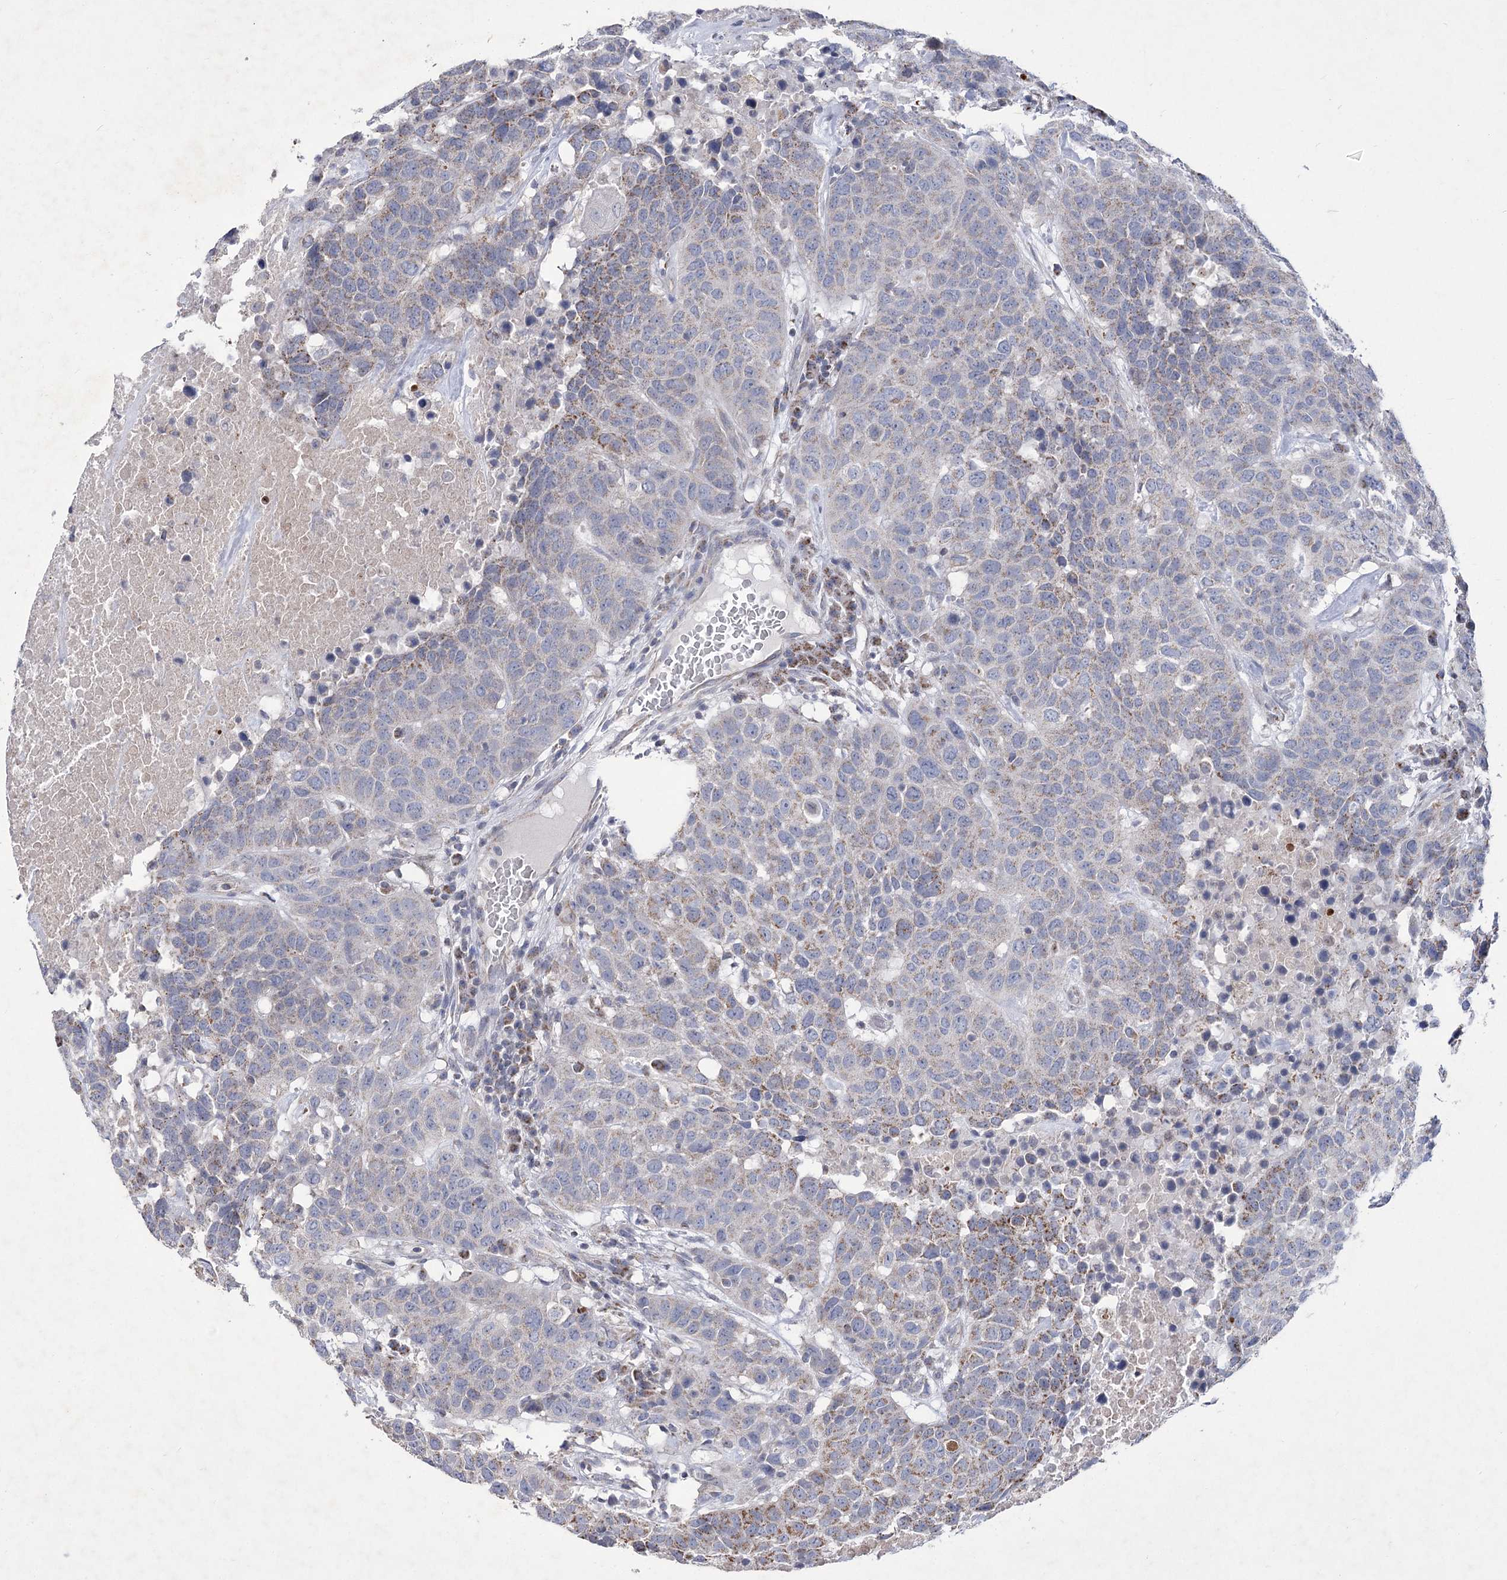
{"staining": {"intensity": "weak", "quantity": "<25%", "location": "cytoplasmic/membranous"}, "tissue": "head and neck cancer", "cell_type": "Tumor cells", "image_type": "cancer", "snomed": [{"axis": "morphology", "description": "Squamous cell carcinoma, NOS"}, {"axis": "topography", "description": "Head-Neck"}], "caption": "IHC of human head and neck squamous cell carcinoma shows no expression in tumor cells. Brightfield microscopy of IHC stained with DAB (3,3'-diaminobenzidine) (brown) and hematoxylin (blue), captured at high magnification.", "gene": "PDHB", "patient": {"sex": "male", "age": 66}}